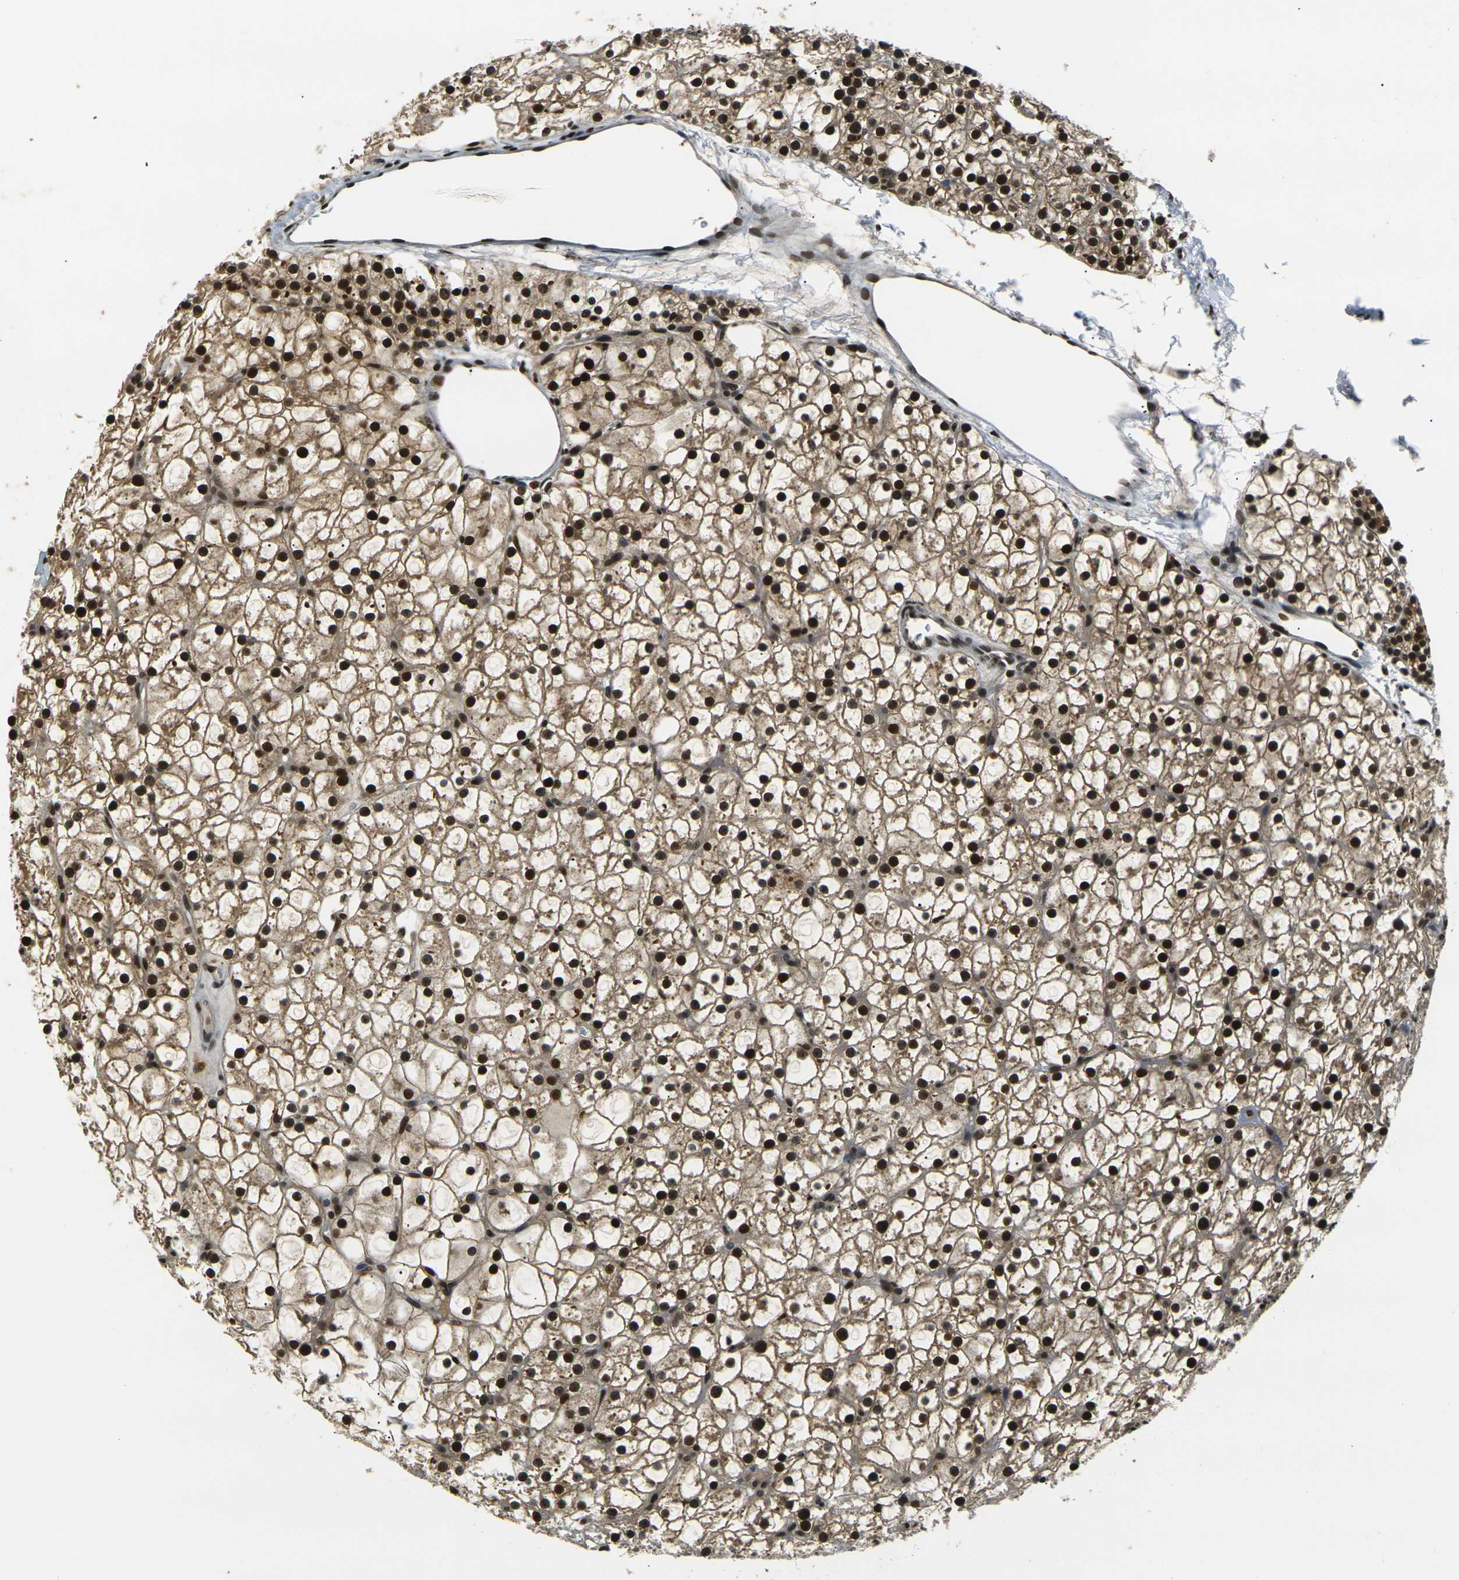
{"staining": {"intensity": "strong", "quantity": ">75%", "location": "cytoplasmic/membranous,nuclear"}, "tissue": "parathyroid gland", "cell_type": "Glandular cells", "image_type": "normal", "snomed": [{"axis": "morphology", "description": "Normal tissue, NOS"}, {"axis": "morphology", "description": "Adenoma, NOS"}, {"axis": "topography", "description": "Parathyroid gland"}], "caption": "Protein analysis of unremarkable parathyroid gland displays strong cytoplasmic/membranous,nuclear staining in approximately >75% of glandular cells.", "gene": "ACTL6A", "patient": {"sex": "female", "age": 70}}